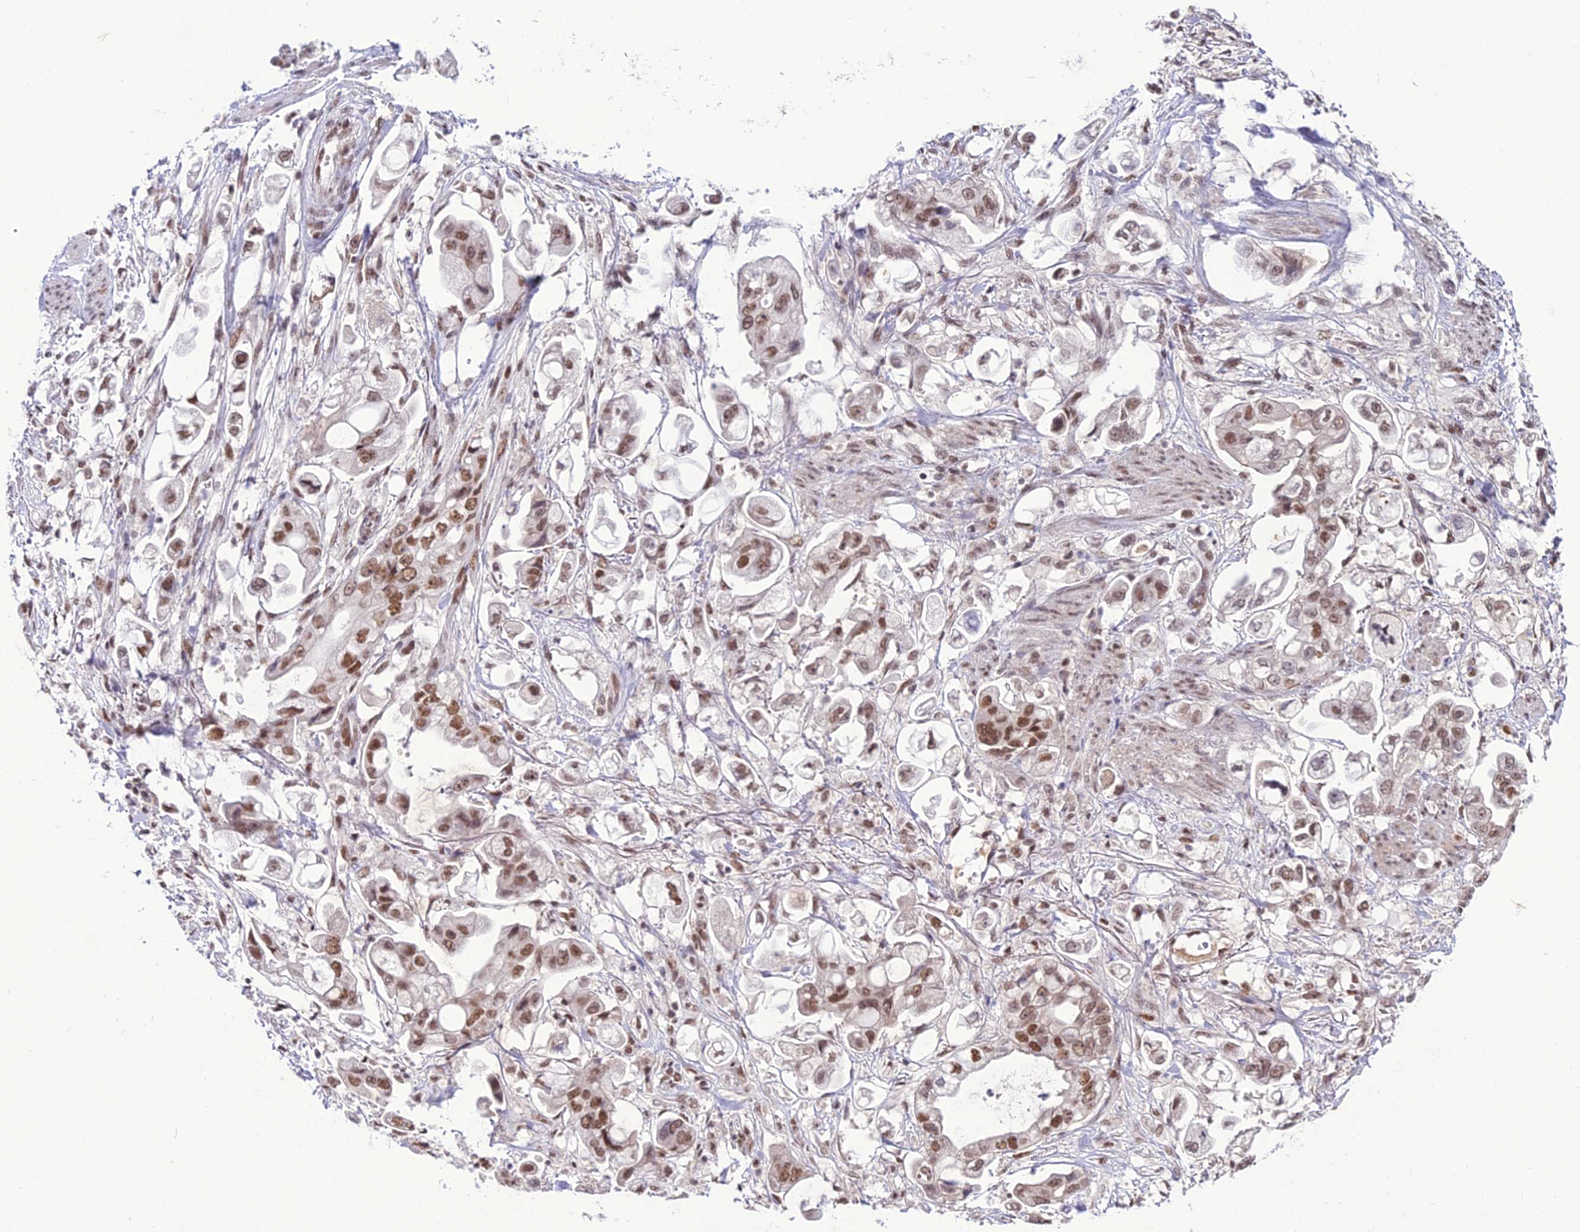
{"staining": {"intensity": "moderate", "quantity": ">75%", "location": "nuclear"}, "tissue": "stomach cancer", "cell_type": "Tumor cells", "image_type": "cancer", "snomed": [{"axis": "morphology", "description": "Adenocarcinoma, NOS"}, {"axis": "topography", "description": "Stomach"}], "caption": "IHC (DAB) staining of stomach adenocarcinoma demonstrates moderate nuclear protein expression in about >75% of tumor cells.", "gene": "RBM12", "patient": {"sex": "male", "age": 62}}